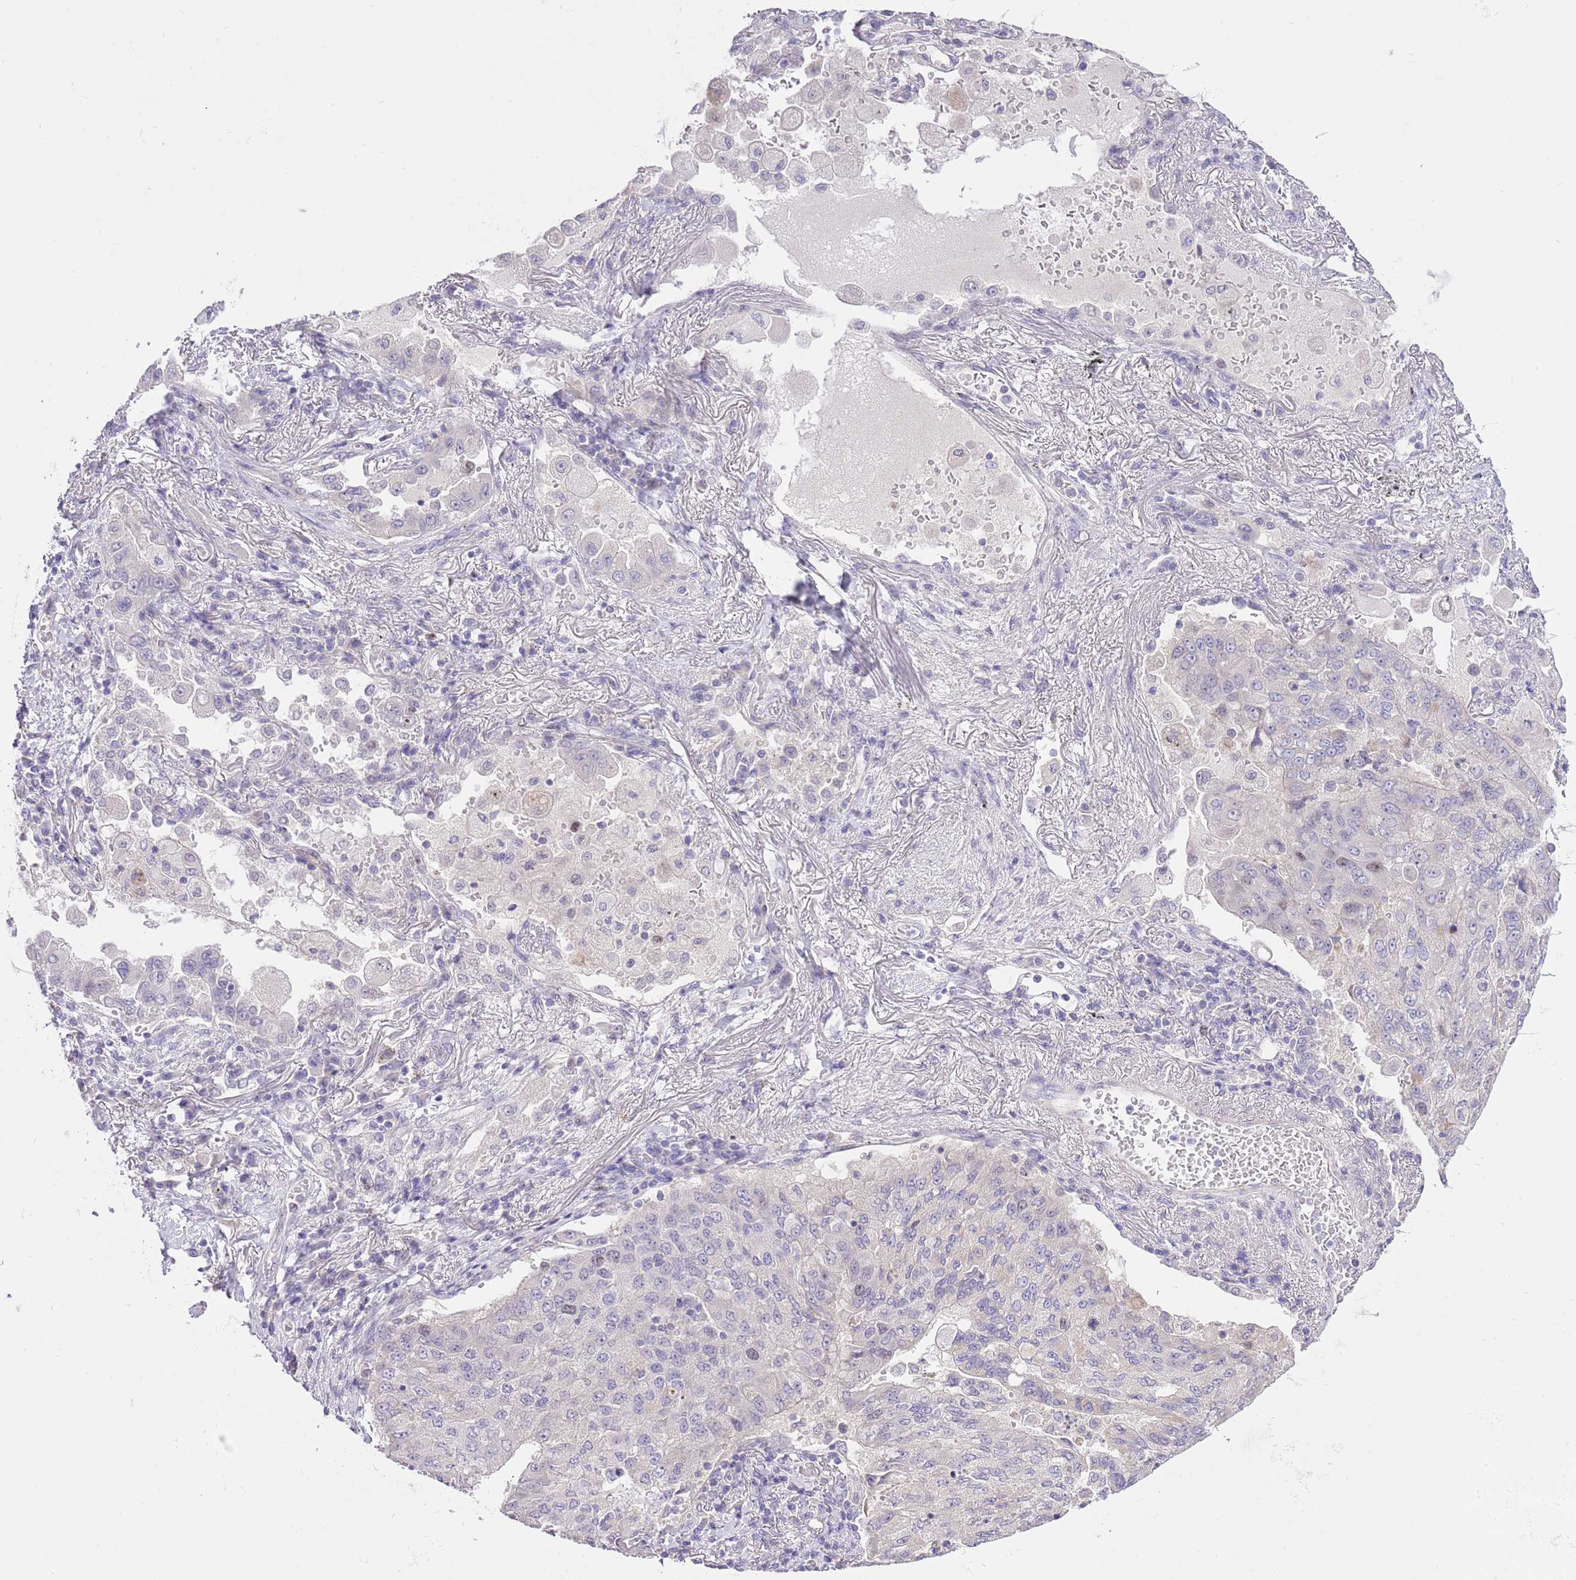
{"staining": {"intensity": "negative", "quantity": "none", "location": "none"}, "tissue": "lung cancer", "cell_type": "Tumor cells", "image_type": "cancer", "snomed": [{"axis": "morphology", "description": "Squamous cell carcinoma, NOS"}, {"axis": "topography", "description": "Lung"}], "caption": "Tumor cells show no significant staining in lung squamous cell carcinoma. Brightfield microscopy of immunohistochemistry stained with DAB (brown) and hematoxylin (blue), captured at high magnification.", "gene": "FBRSL1", "patient": {"sex": "male", "age": 74}}